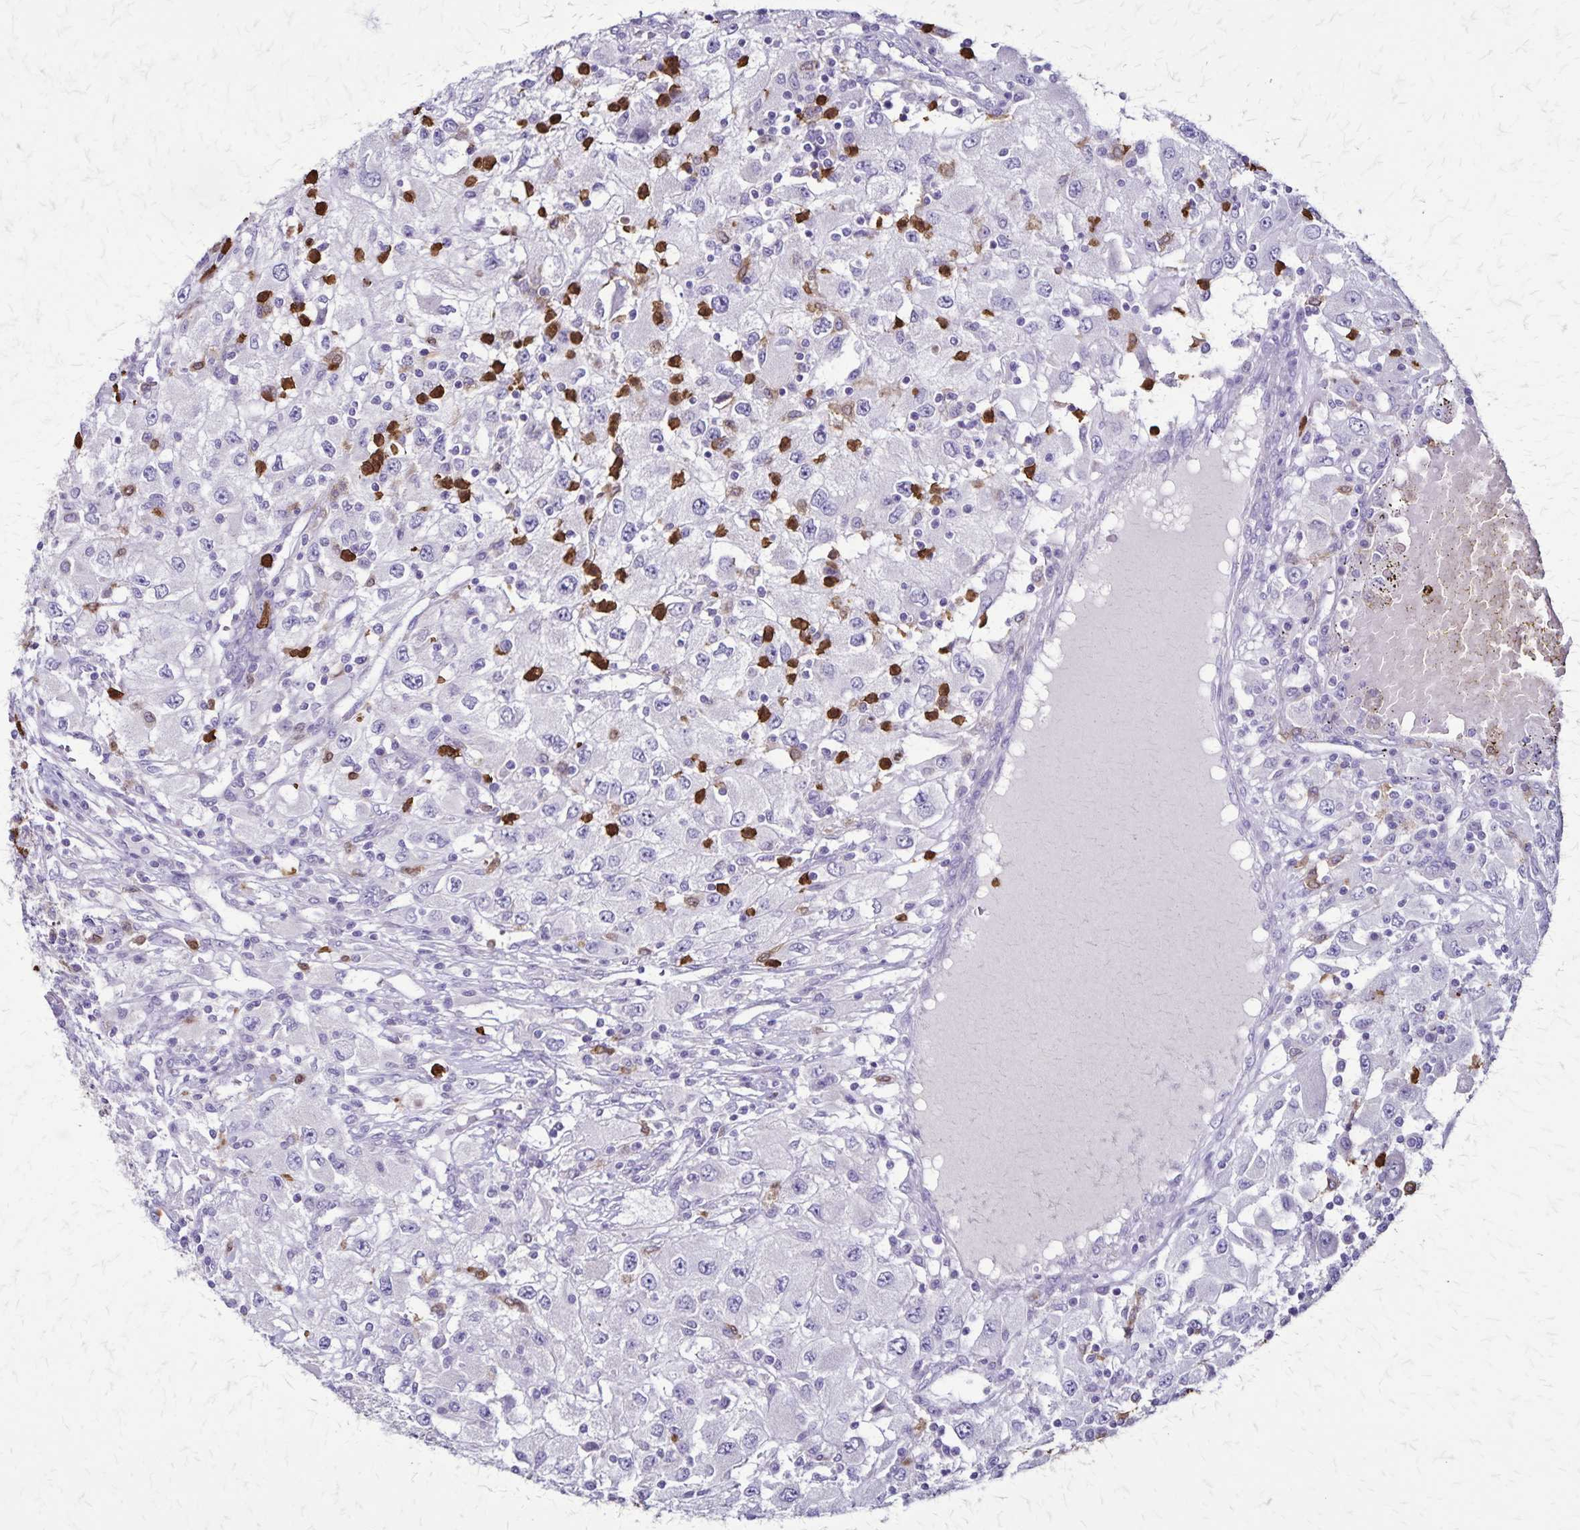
{"staining": {"intensity": "negative", "quantity": "none", "location": "none"}, "tissue": "renal cancer", "cell_type": "Tumor cells", "image_type": "cancer", "snomed": [{"axis": "morphology", "description": "Adenocarcinoma, NOS"}, {"axis": "topography", "description": "Kidney"}], "caption": "Image shows no significant protein staining in tumor cells of renal adenocarcinoma.", "gene": "ULBP3", "patient": {"sex": "female", "age": 67}}